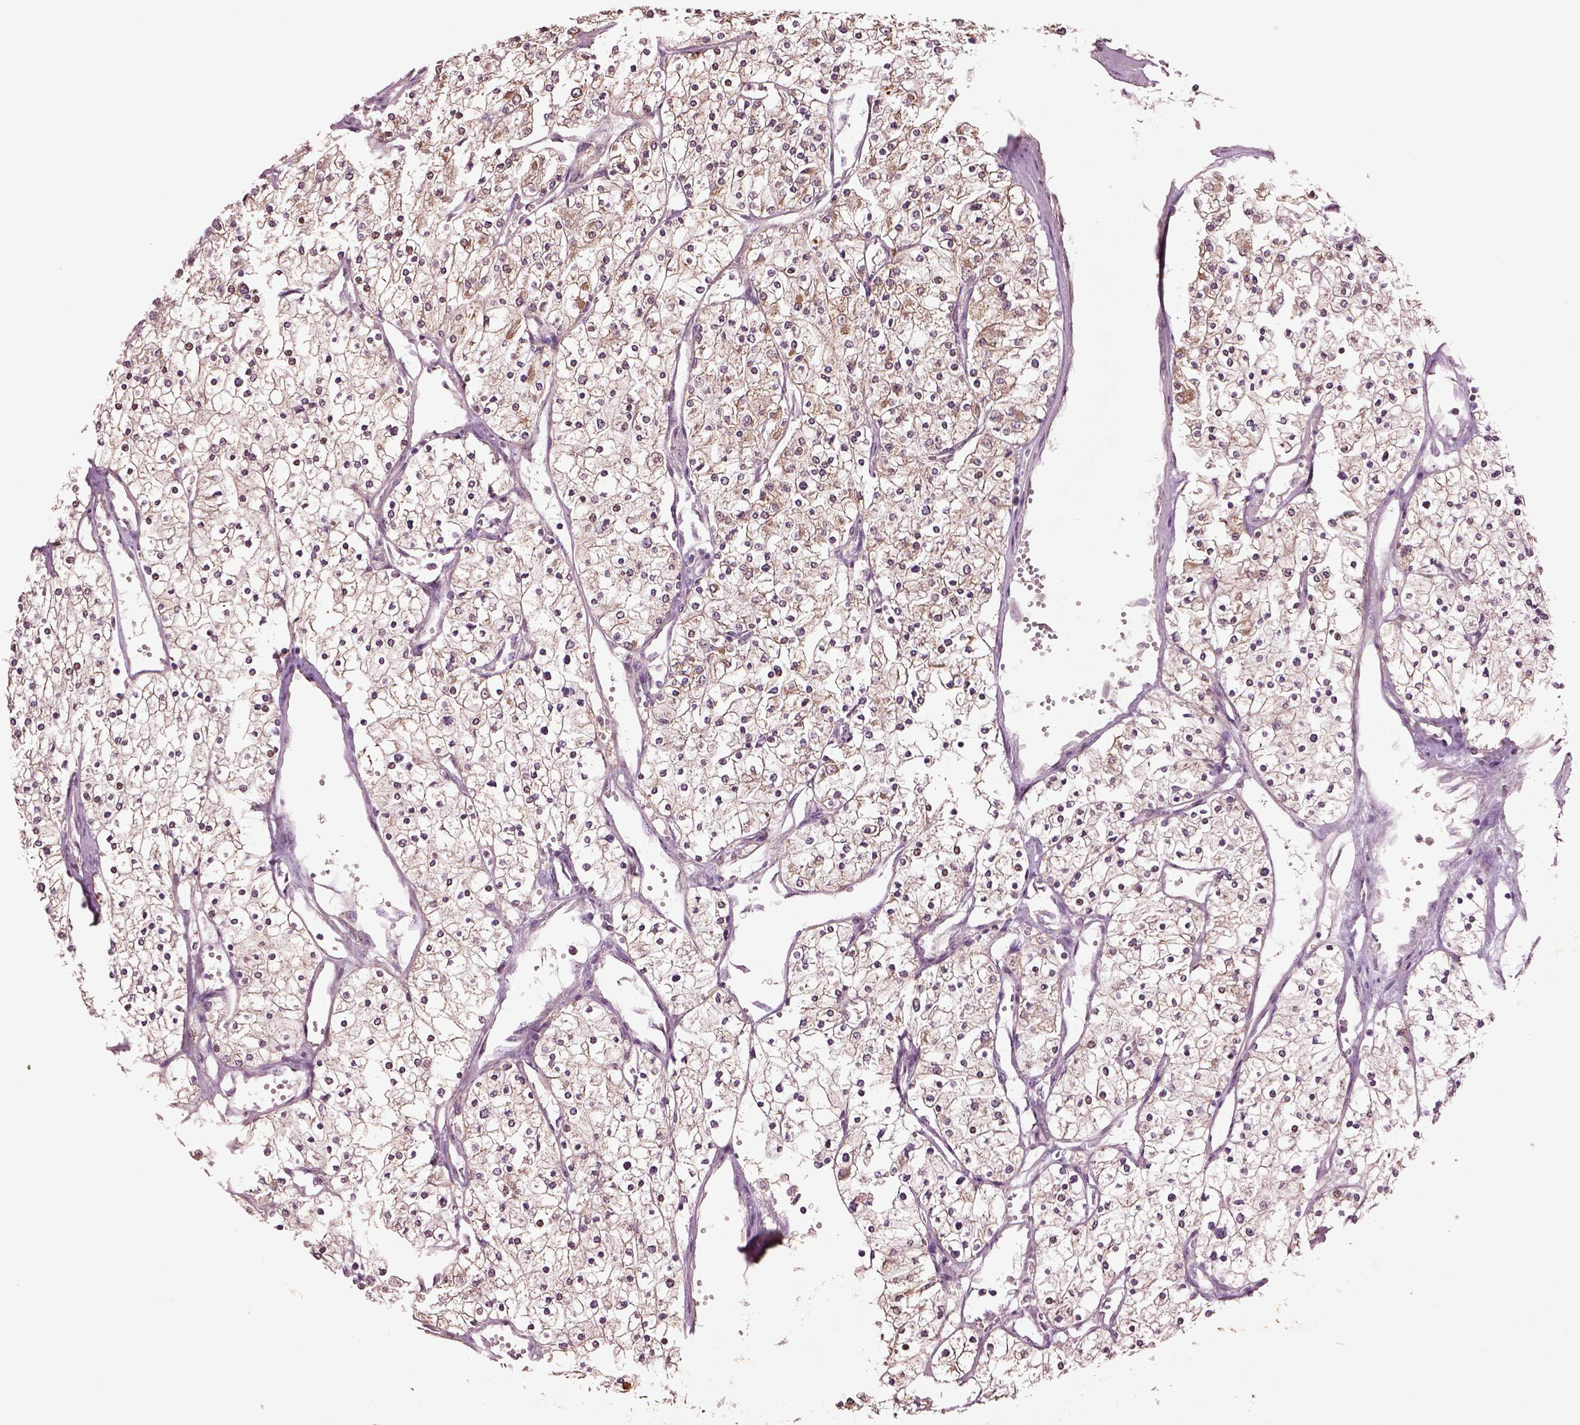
{"staining": {"intensity": "weak", "quantity": "25%-75%", "location": "cytoplasmic/membranous"}, "tissue": "renal cancer", "cell_type": "Tumor cells", "image_type": "cancer", "snomed": [{"axis": "morphology", "description": "Adenocarcinoma, NOS"}, {"axis": "topography", "description": "Kidney"}], "caption": "Human renal cancer (adenocarcinoma) stained with a protein marker displays weak staining in tumor cells.", "gene": "MTHFS", "patient": {"sex": "male", "age": 80}}